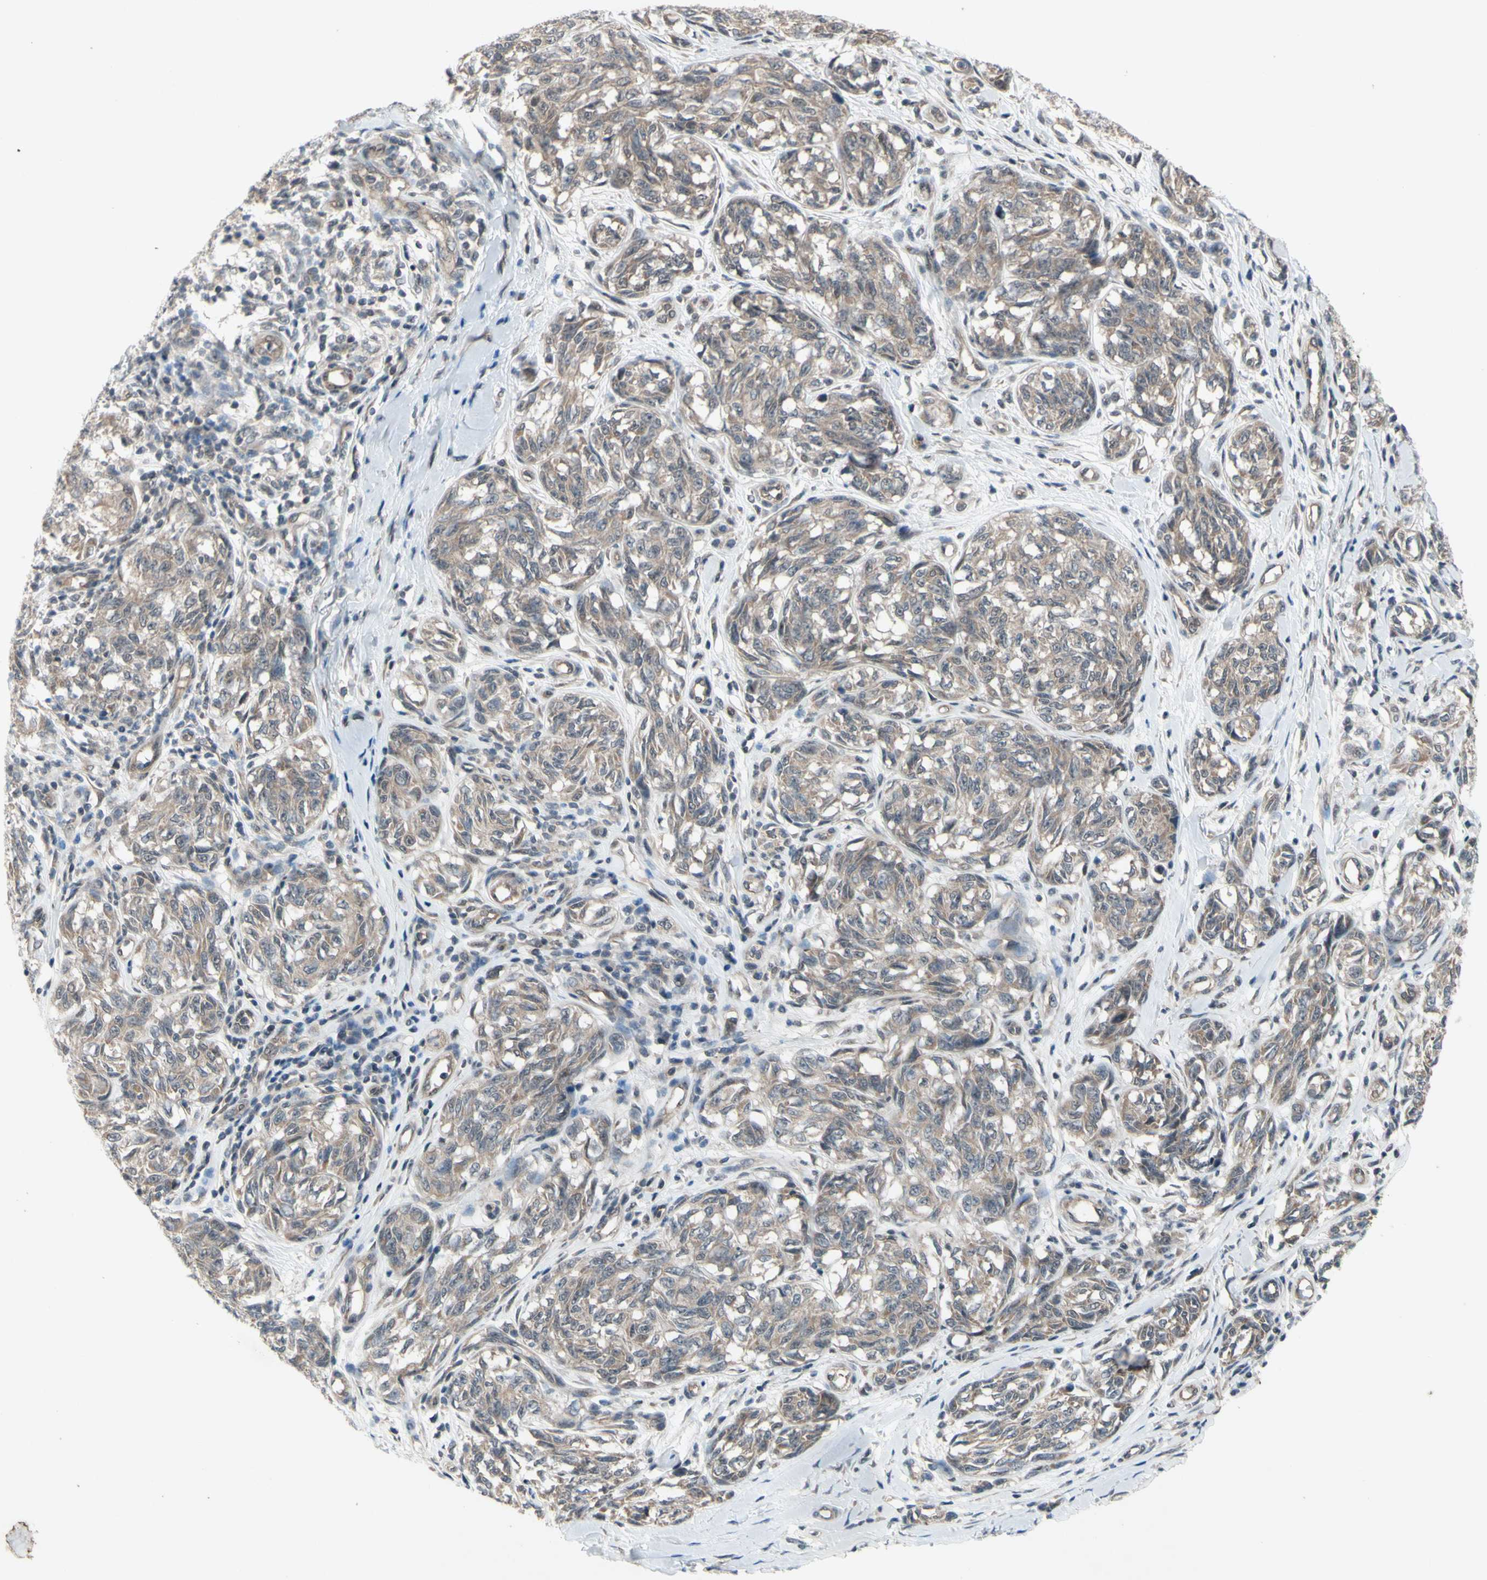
{"staining": {"intensity": "weak", "quantity": ">75%", "location": "cytoplasmic/membranous"}, "tissue": "melanoma", "cell_type": "Tumor cells", "image_type": "cancer", "snomed": [{"axis": "morphology", "description": "Malignant melanoma, NOS"}, {"axis": "topography", "description": "Skin"}], "caption": "Immunohistochemical staining of human melanoma shows low levels of weak cytoplasmic/membranous expression in about >75% of tumor cells.", "gene": "TRDMT1", "patient": {"sex": "female", "age": 64}}